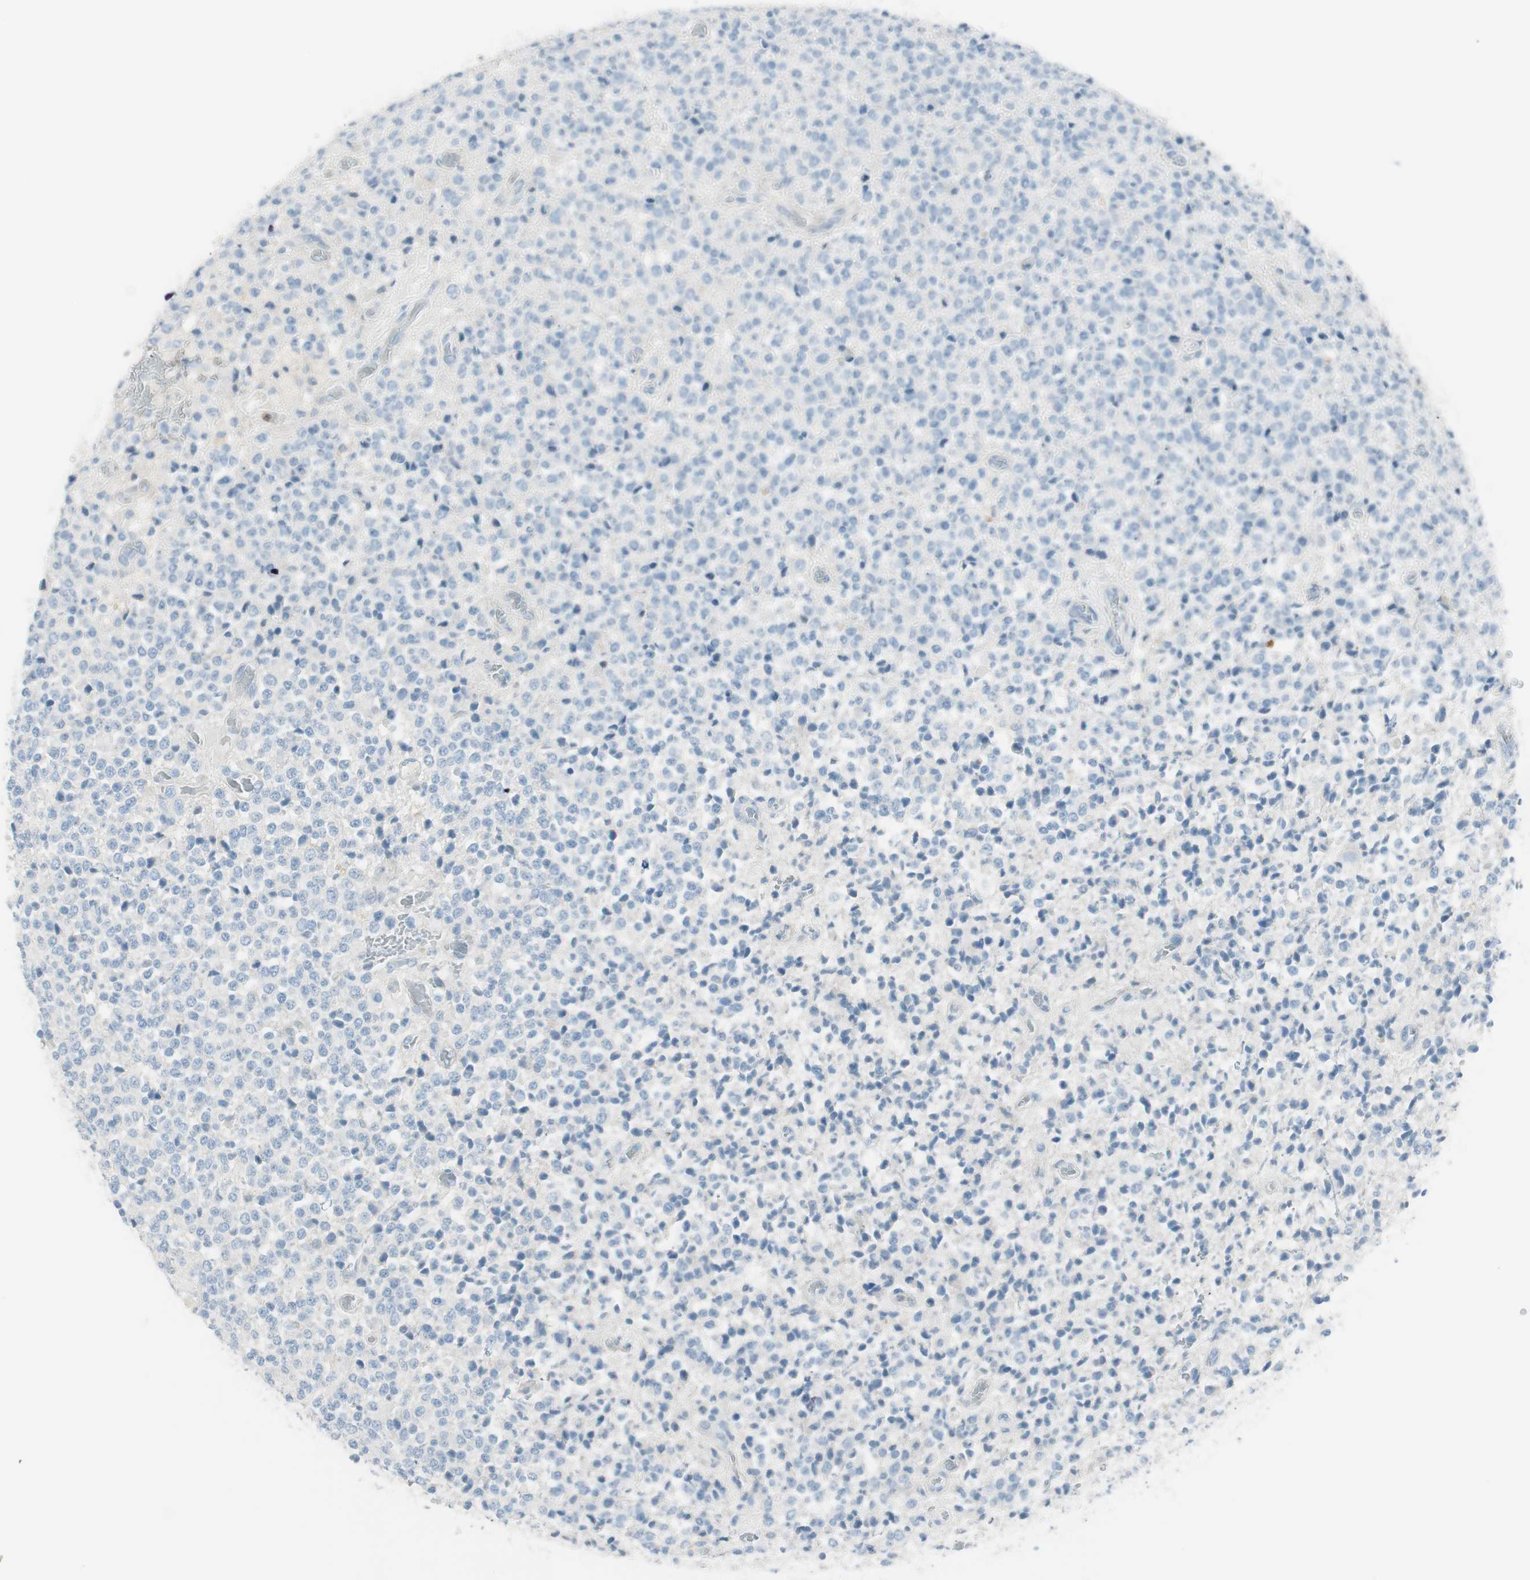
{"staining": {"intensity": "negative", "quantity": "none", "location": "none"}, "tissue": "glioma", "cell_type": "Tumor cells", "image_type": "cancer", "snomed": [{"axis": "morphology", "description": "Glioma, malignant, High grade"}, {"axis": "topography", "description": "pancreas cauda"}], "caption": "The immunohistochemistry (IHC) histopathology image has no significant staining in tumor cells of glioma tissue. (Brightfield microscopy of DAB immunohistochemistry (IHC) at high magnification).", "gene": "ITLN2", "patient": {"sex": "male", "age": 60}}